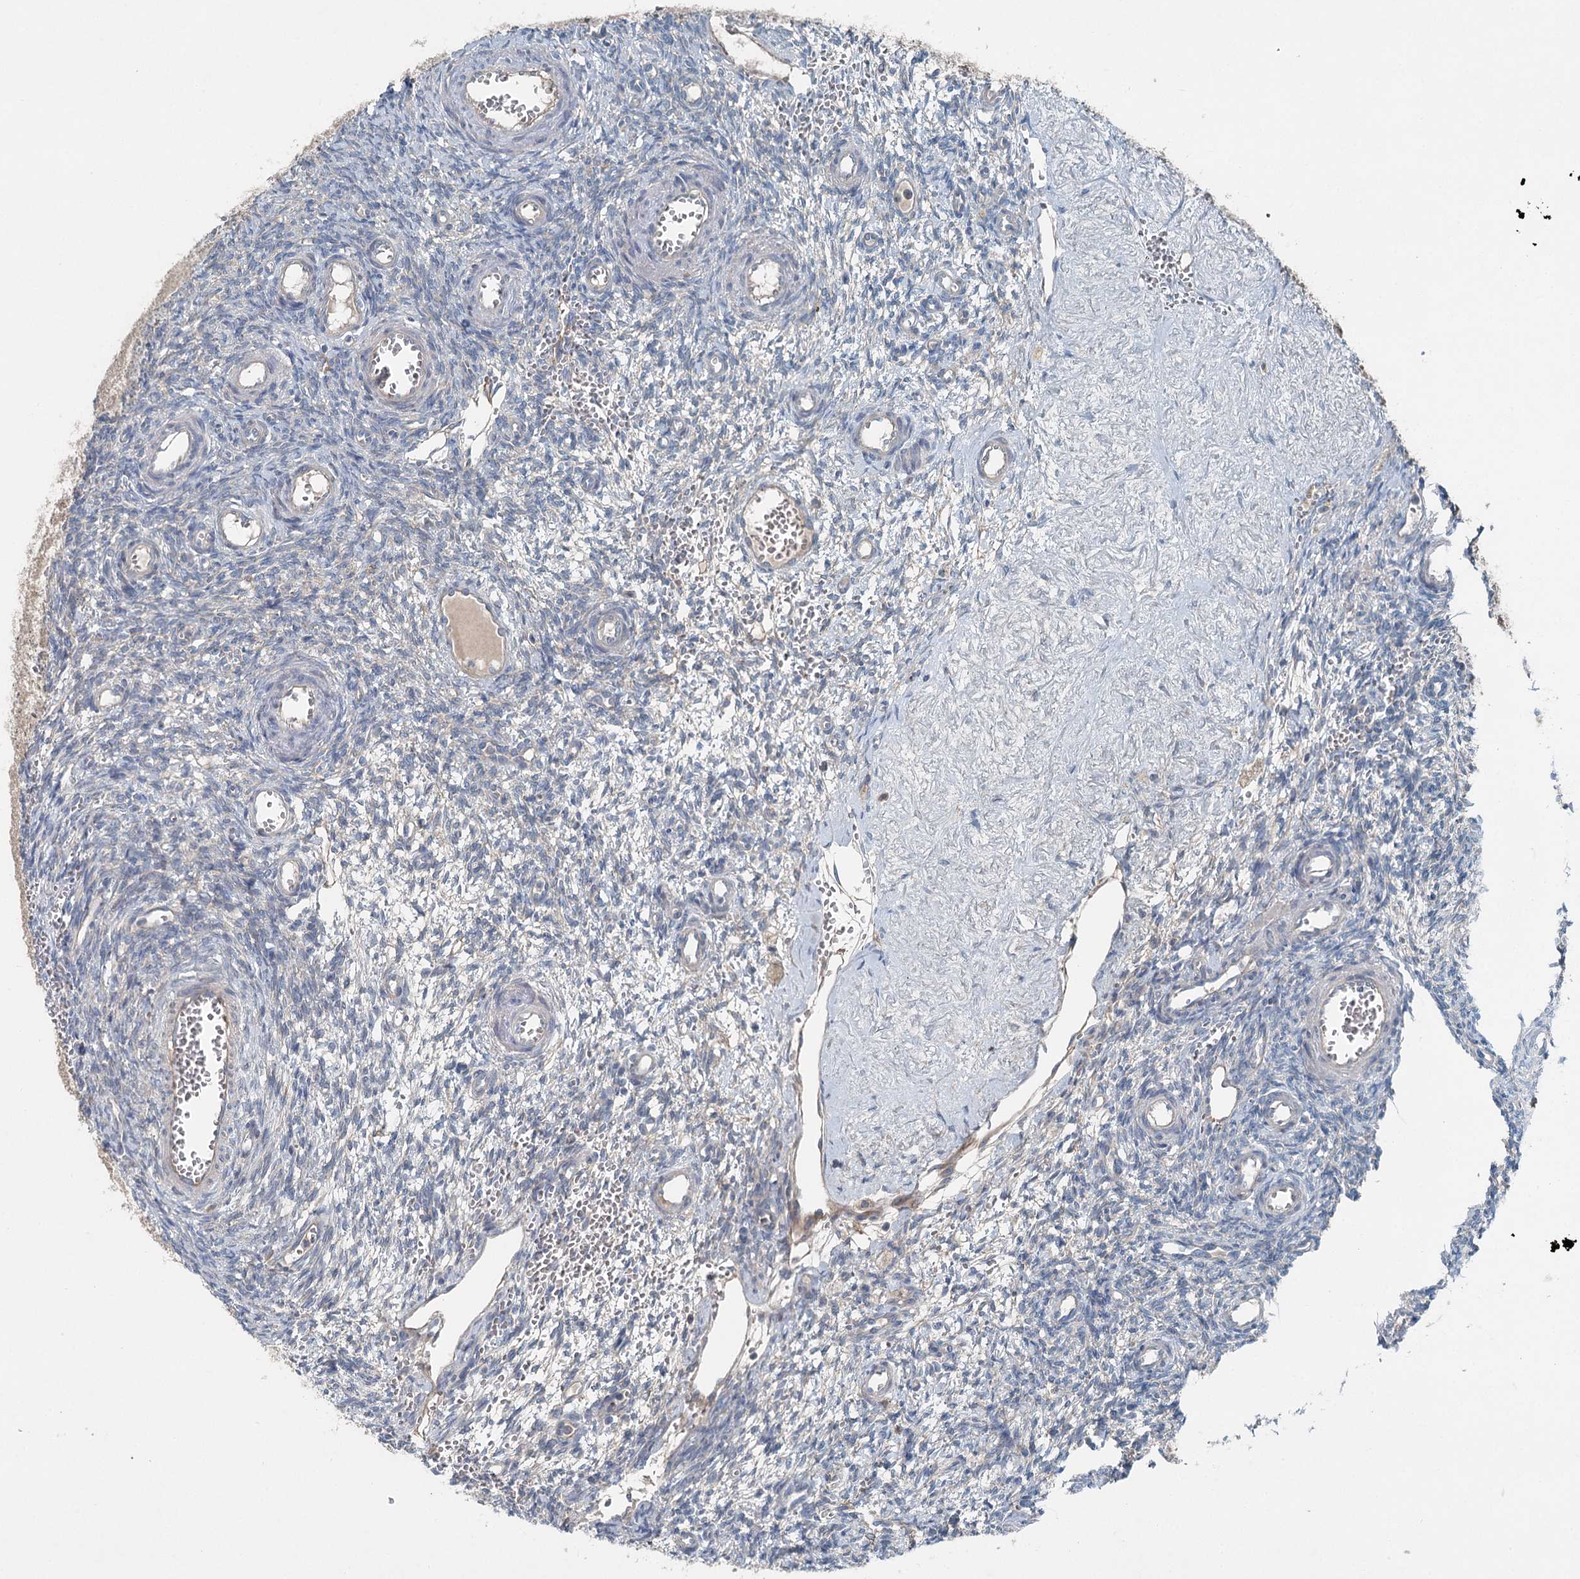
{"staining": {"intensity": "negative", "quantity": "none", "location": "none"}, "tissue": "ovary", "cell_type": "Ovarian stroma cells", "image_type": "normal", "snomed": [{"axis": "morphology", "description": "Normal tissue, NOS"}, {"axis": "topography", "description": "Ovary"}], "caption": "This is an immunohistochemistry histopathology image of normal human ovary. There is no staining in ovarian stroma cells.", "gene": "CHCHD5", "patient": {"sex": "female", "age": 39}}